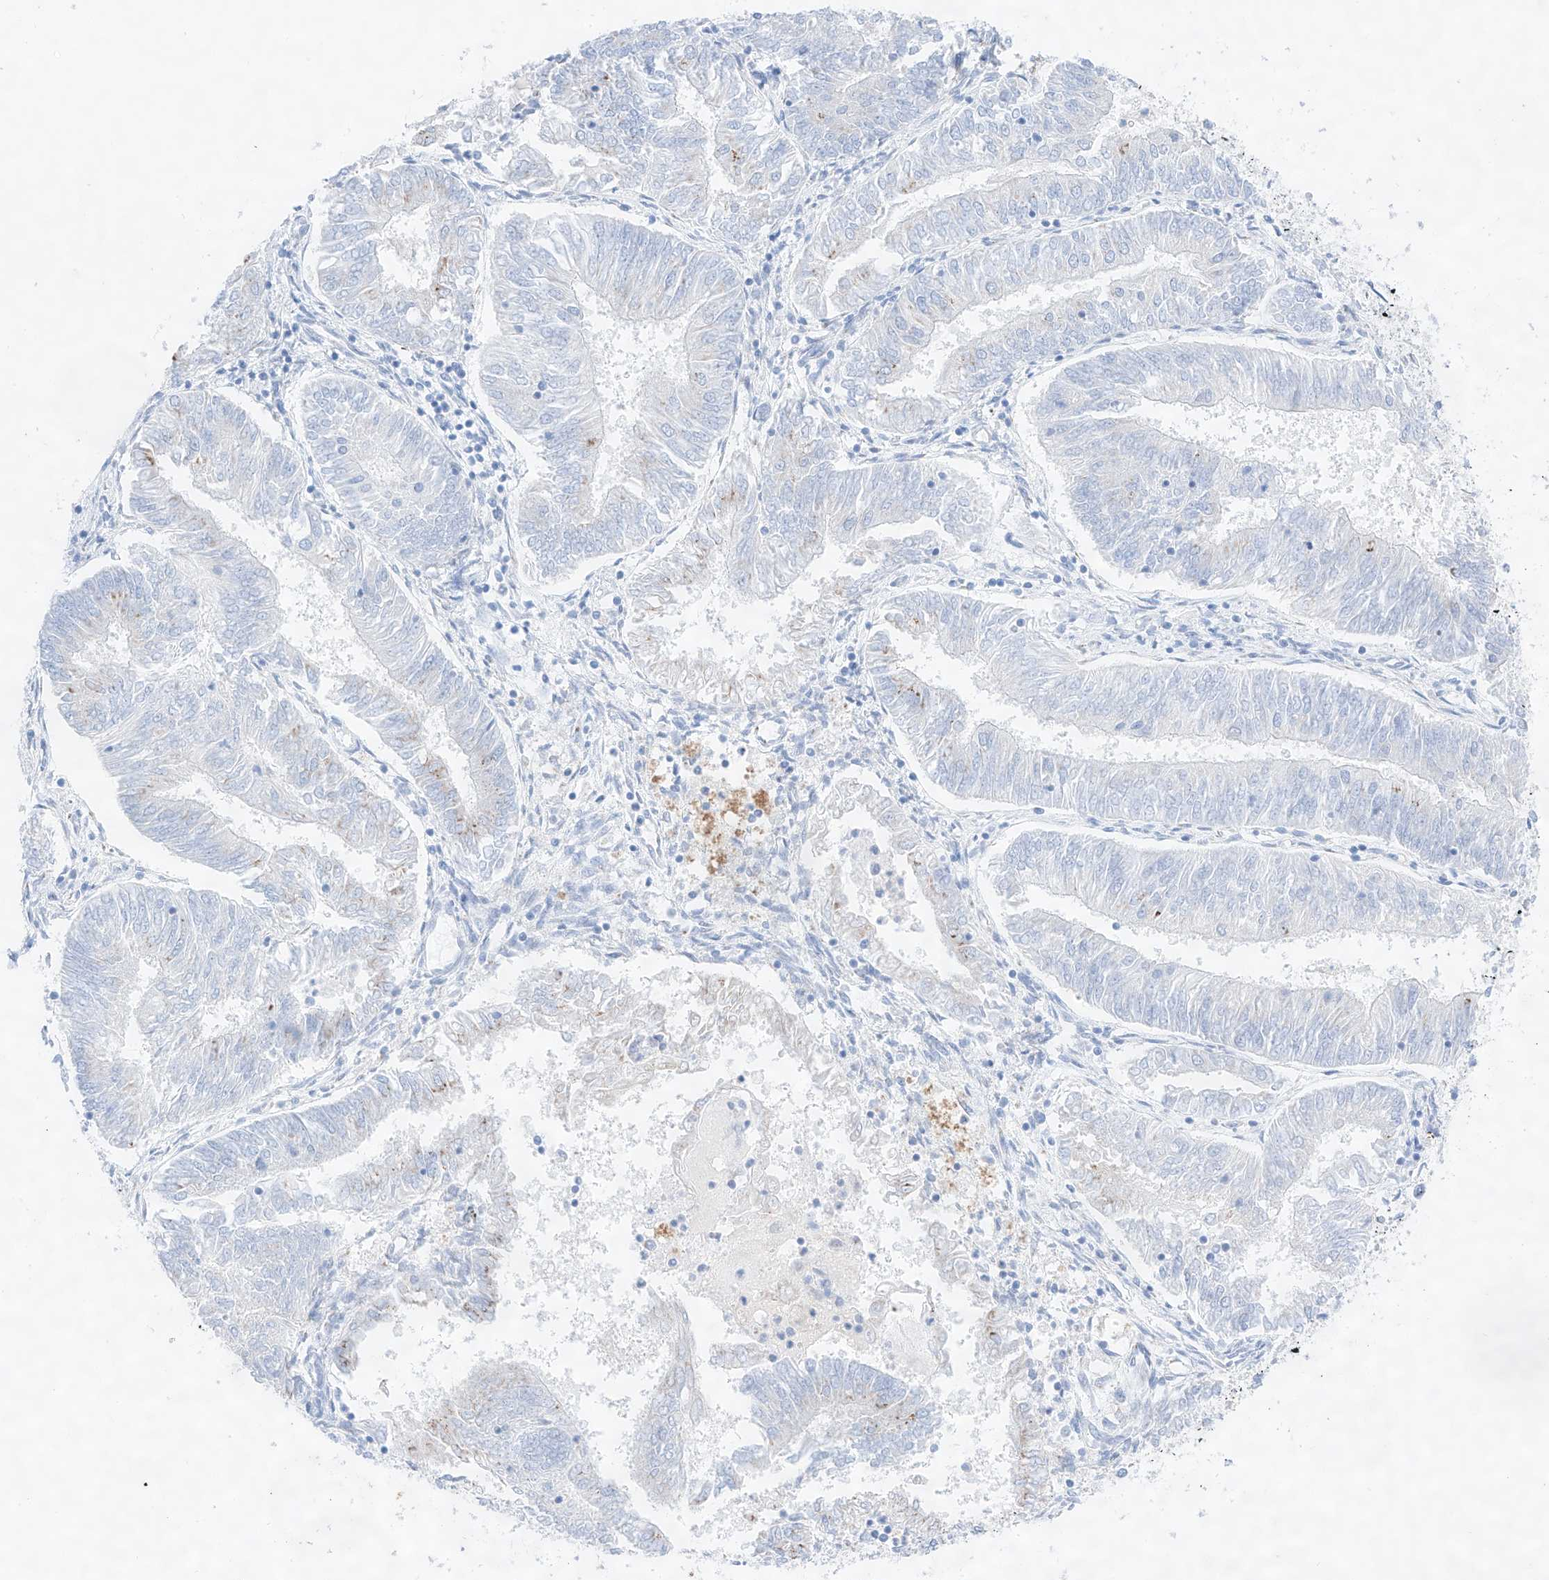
{"staining": {"intensity": "negative", "quantity": "none", "location": "none"}, "tissue": "endometrial cancer", "cell_type": "Tumor cells", "image_type": "cancer", "snomed": [{"axis": "morphology", "description": "Adenocarcinoma, NOS"}, {"axis": "topography", "description": "Endometrium"}], "caption": "Endometrial cancer was stained to show a protein in brown. There is no significant positivity in tumor cells.", "gene": "NT5C3B", "patient": {"sex": "female", "age": 58}}